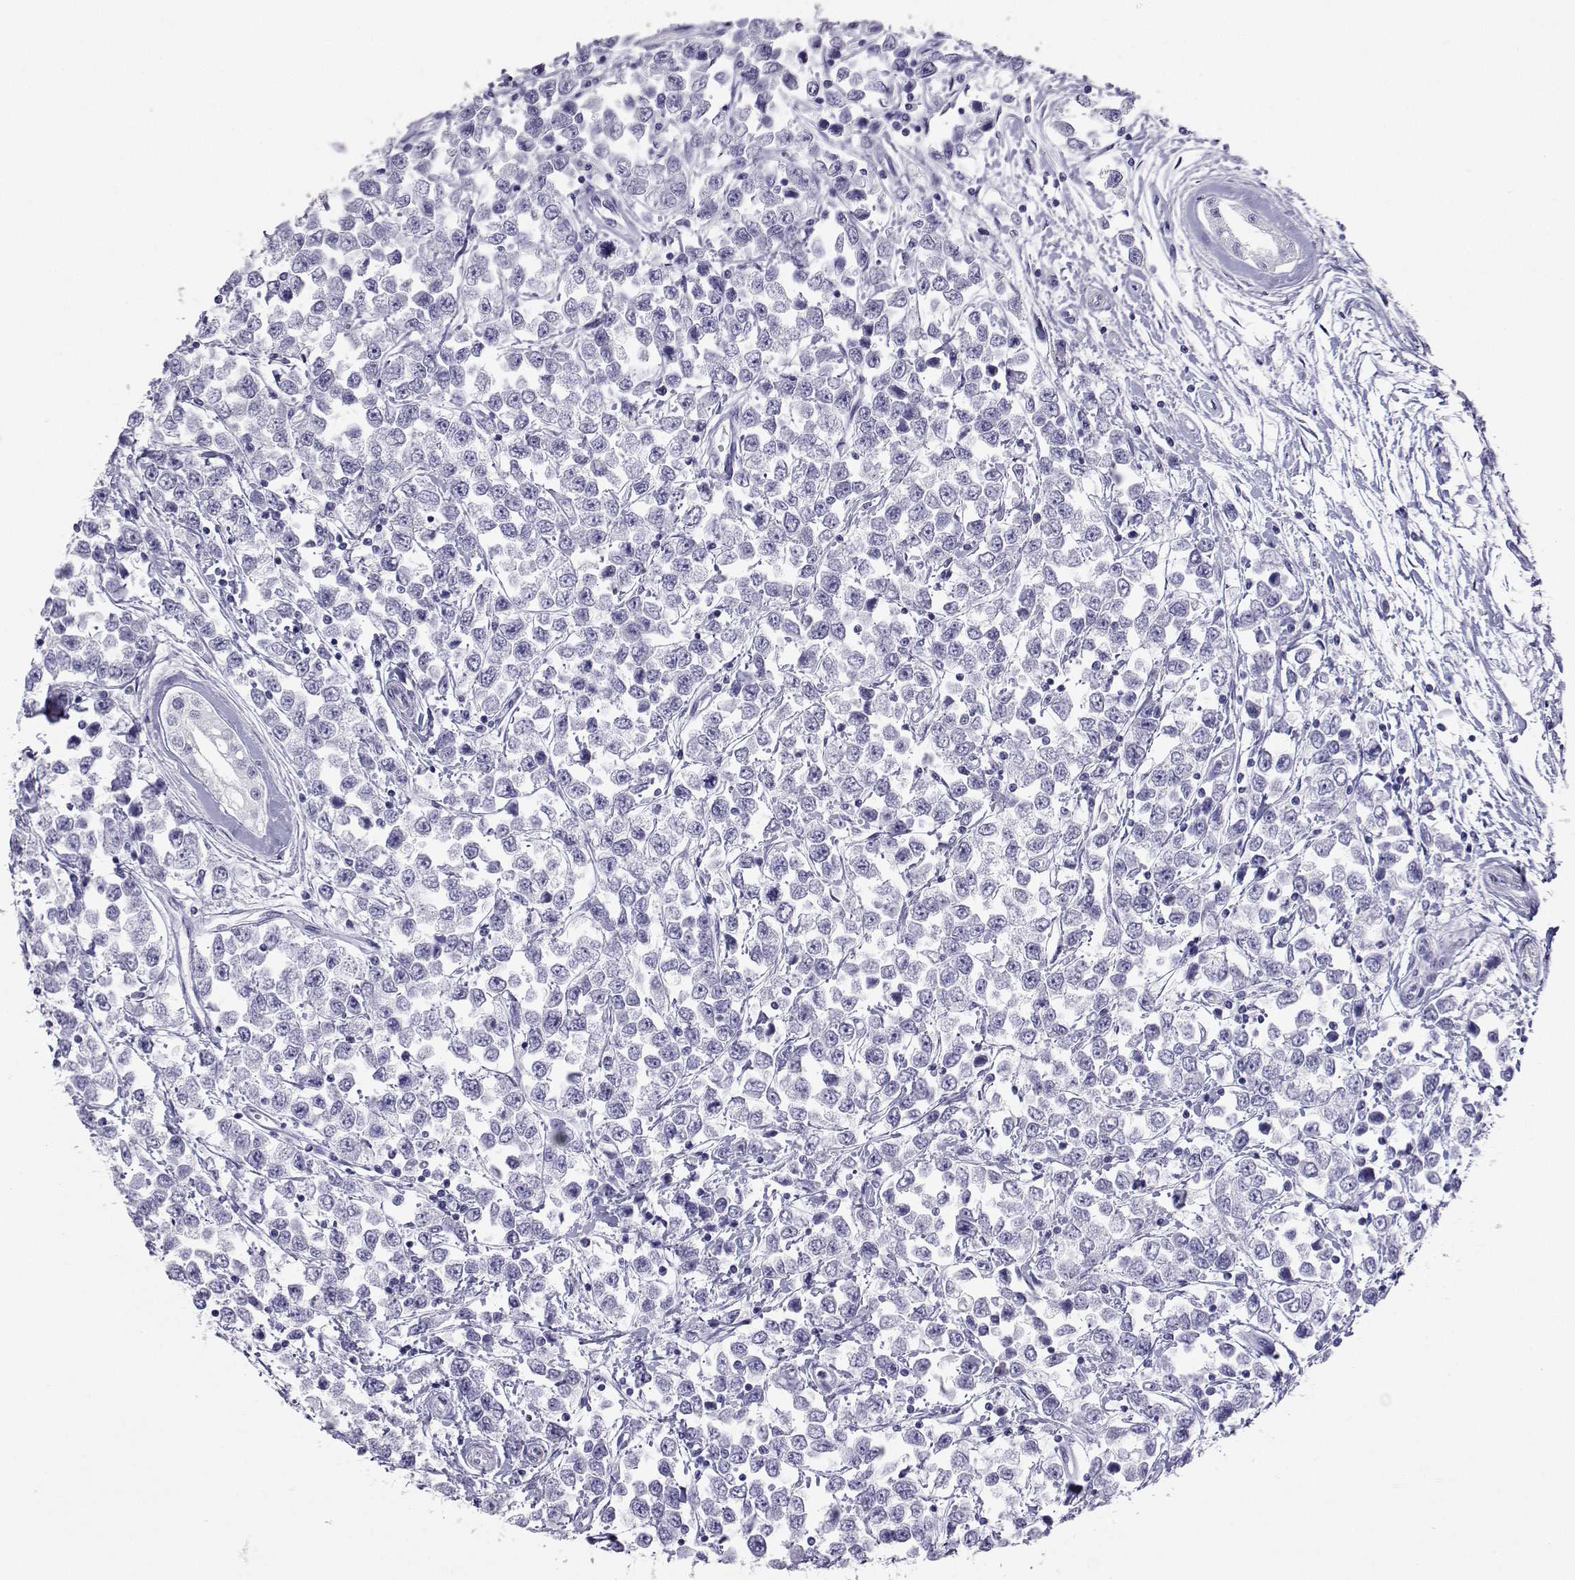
{"staining": {"intensity": "negative", "quantity": "none", "location": "none"}, "tissue": "testis cancer", "cell_type": "Tumor cells", "image_type": "cancer", "snomed": [{"axis": "morphology", "description": "Seminoma, NOS"}, {"axis": "topography", "description": "Testis"}], "caption": "High magnification brightfield microscopy of testis seminoma stained with DAB (brown) and counterstained with hematoxylin (blue): tumor cells show no significant expression.", "gene": "PLIN4", "patient": {"sex": "male", "age": 34}}